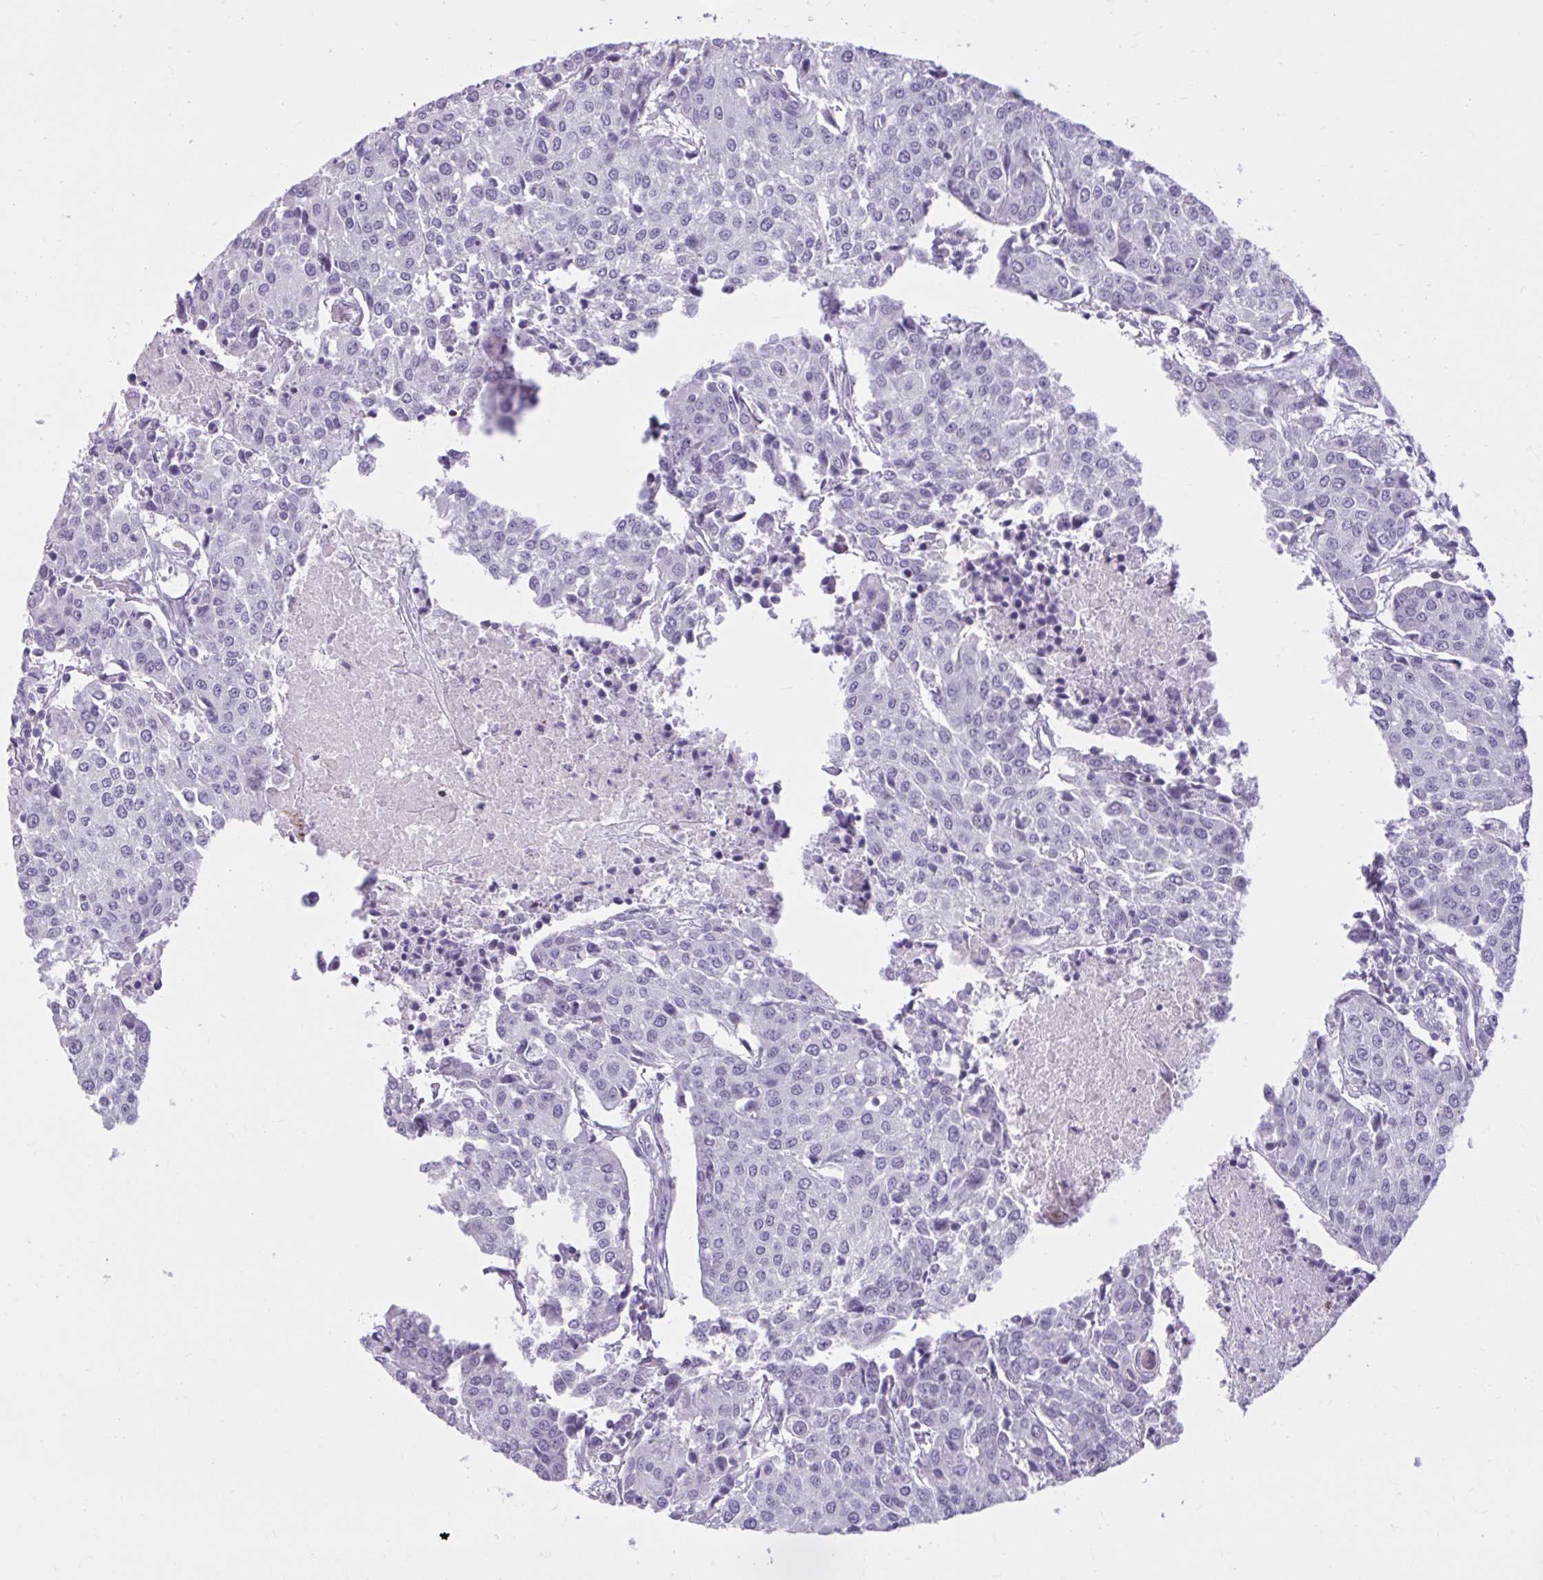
{"staining": {"intensity": "negative", "quantity": "none", "location": "none"}, "tissue": "urothelial cancer", "cell_type": "Tumor cells", "image_type": "cancer", "snomed": [{"axis": "morphology", "description": "Urothelial carcinoma, High grade"}, {"axis": "topography", "description": "Urinary bladder"}], "caption": "The micrograph demonstrates no significant staining in tumor cells of high-grade urothelial carcinoma.", "gene": "OR4B1", "patient": {"sex": "female", "age": 85}}